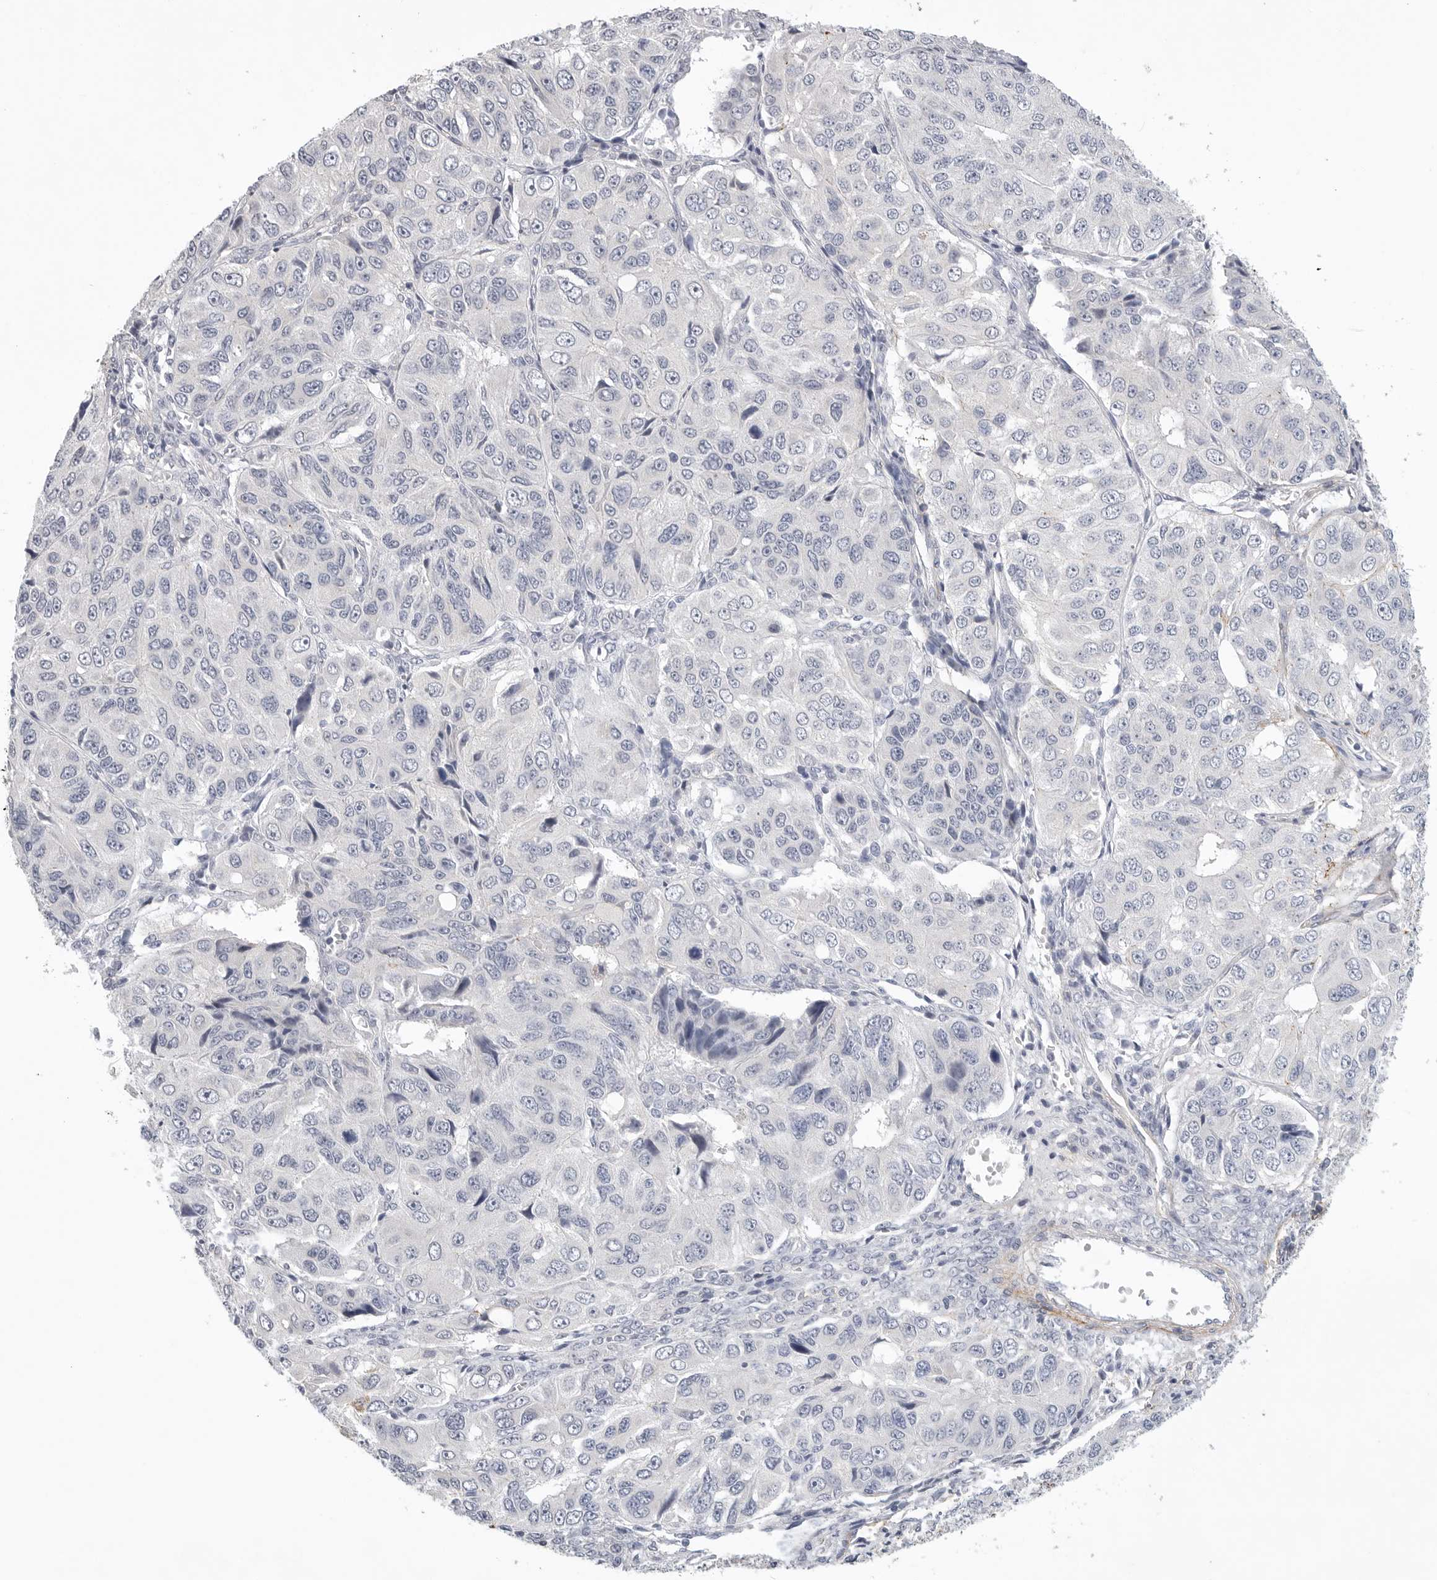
{"staining": {"intensity": "negative", "quantity": "none", "location": "none"}, "tissue": "ovarian cancer", "cell_type": "Tumor cells", "image_type": "cancer", "snomed": [{"axis": "morphology", "description": "Carcinoma, endometroid"}, {"axis": "topography", "description": "Ovary"}], "caption": "Ovarian cancer (endometroid carcinoma) was stained to show a protein in brown. There is no significant expression in tumor cells.", "gene": "FBN2", "patient": {"sex": "female", "age": 51}}